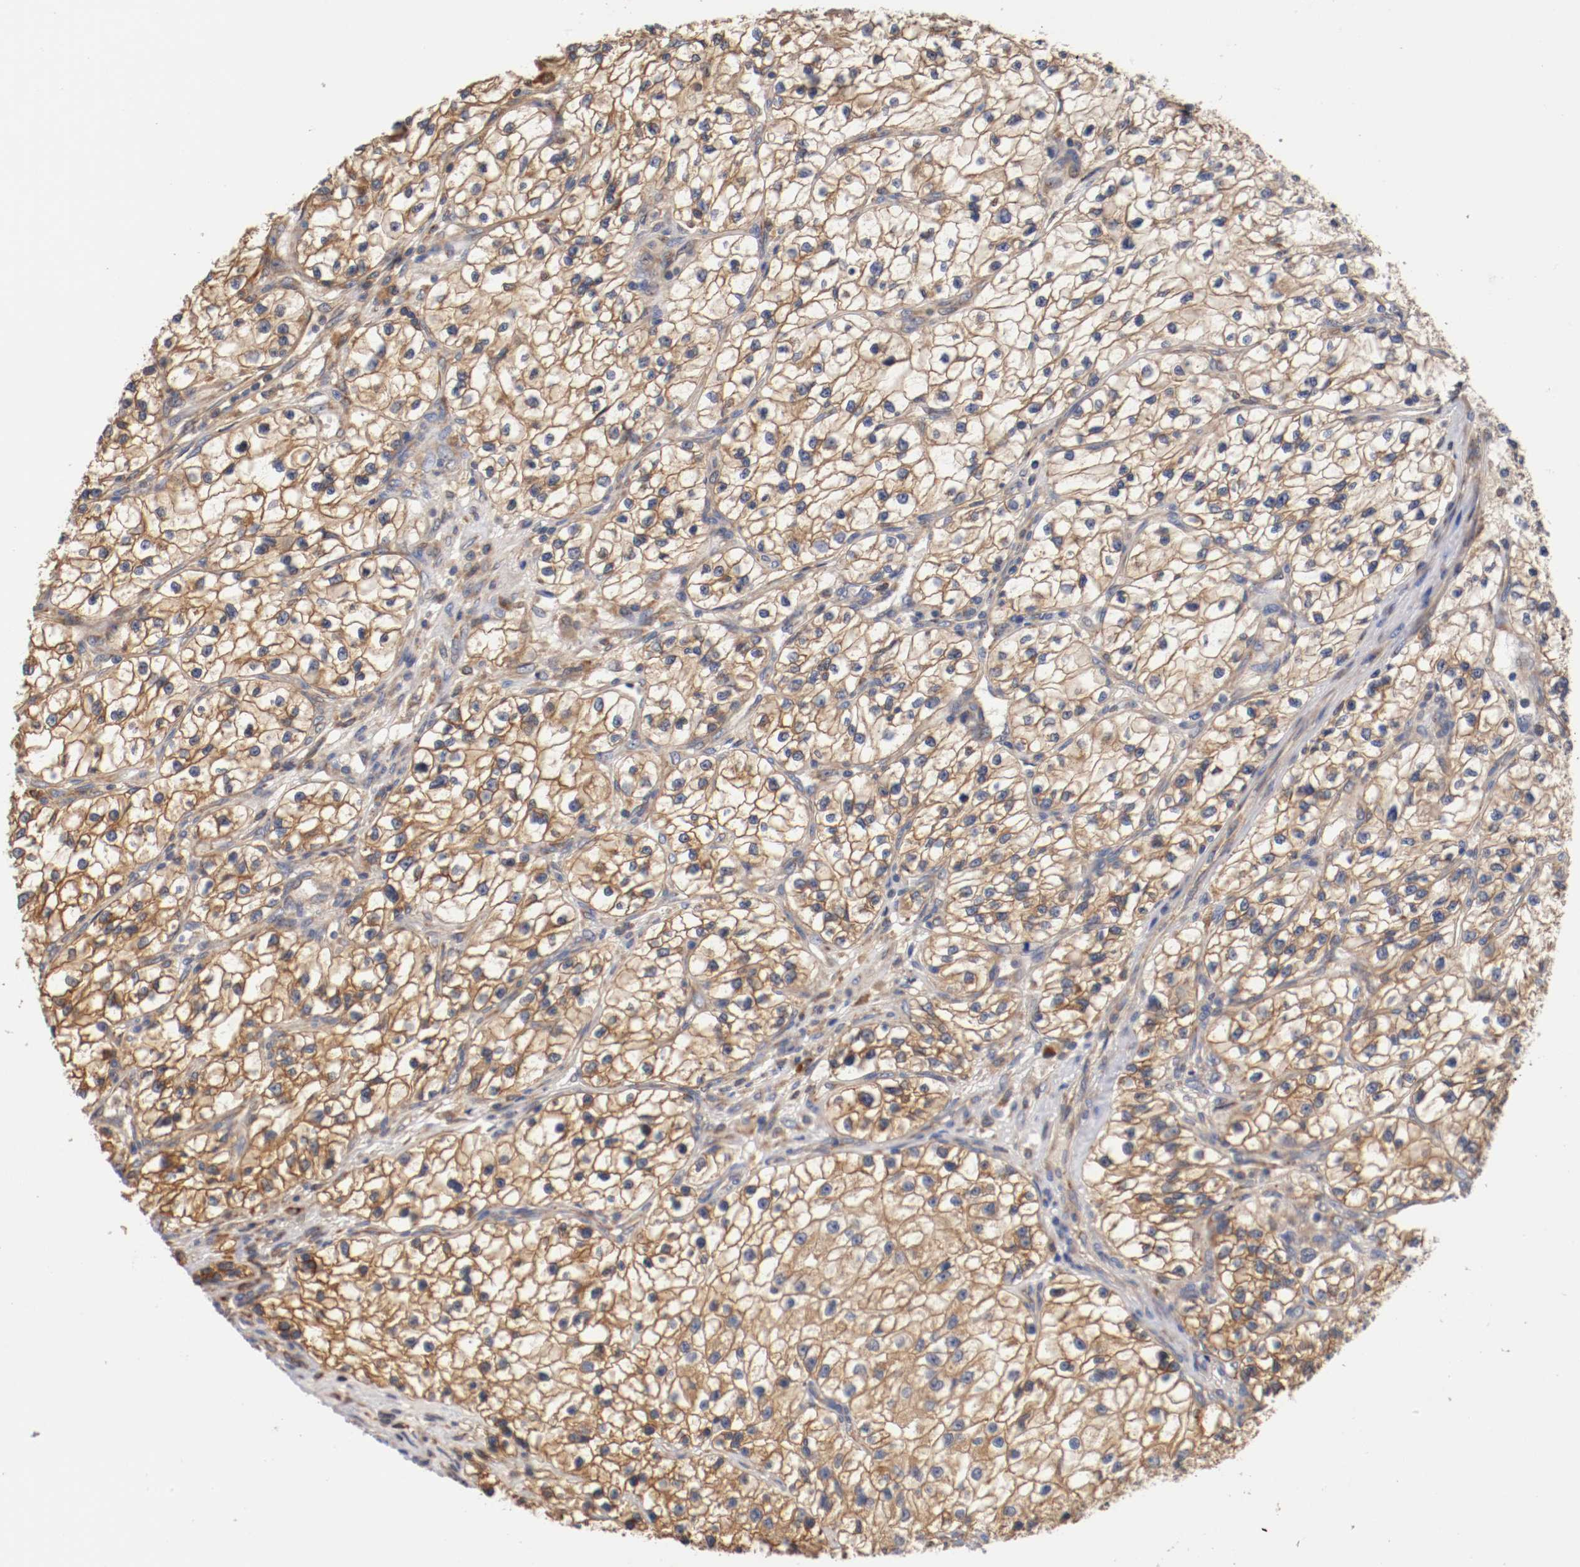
{"staining": {"intensity": "moderate", "quantity": ">75%", "location": "cytoplasmic/membranous"}, "tissue": "renal cancer", "cell_type": "Tumor cells", "image_type": "cancer", "snomed": [{"axis": "morphology", "description": "Adenocarcinoma, NOS"}, {"axis": "topography", "description": "Kidney"}], "caption": "This histopathology image reveals IHC staining of human renal cancer (adenocarcinoma), with medium moderate cytoplasmic/membranous expression in approximately >75% of tumor cells.", "gene": "TNFSF13", "patient": {"sex": "female", "age": 57}}